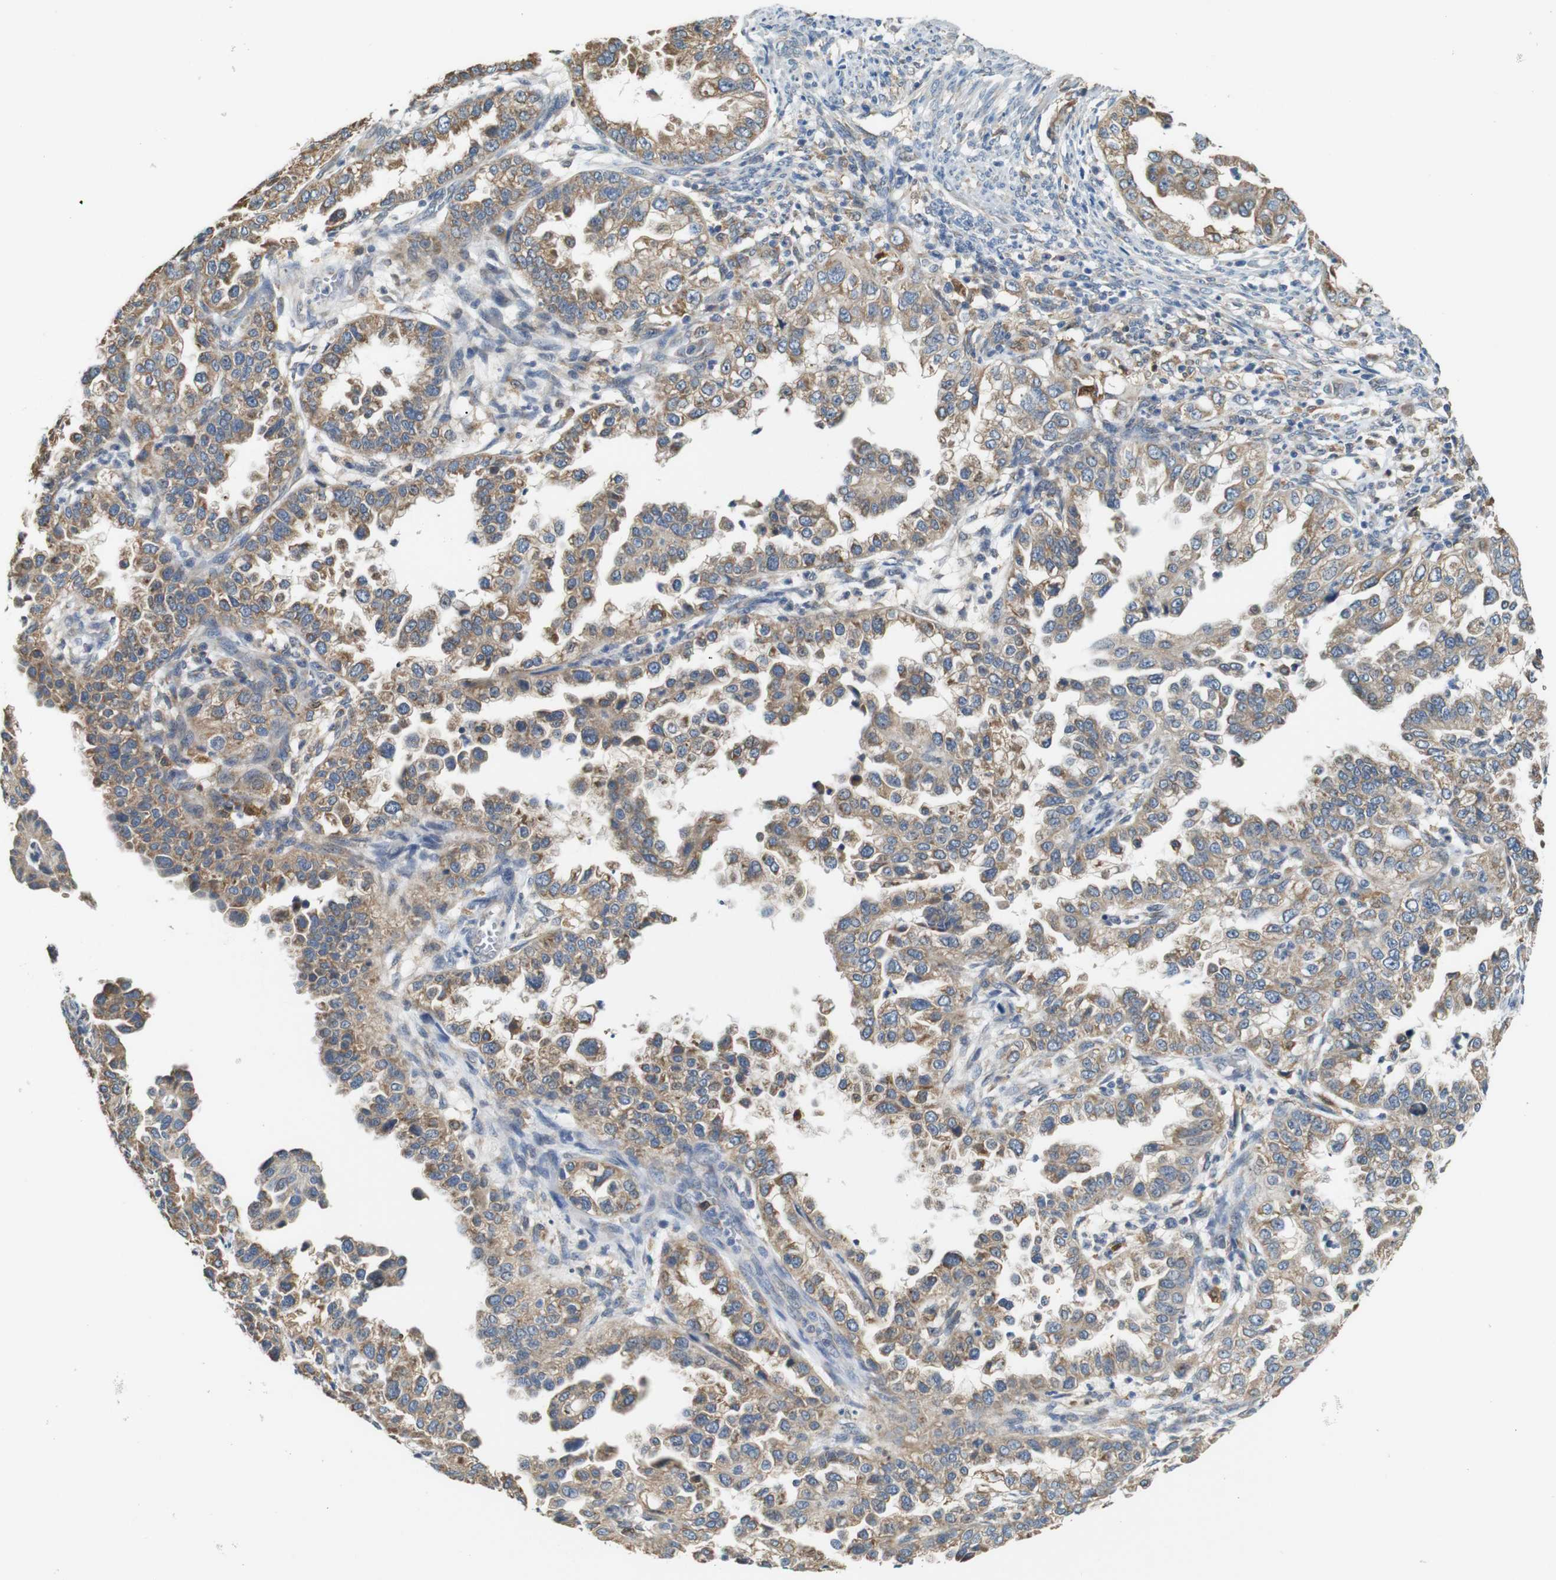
{"staining": {"intensity": "moderate", "quantity": ">75%", "location": "cytoplasmic/membranous"}, "tissue": "endometrial cancer", "cell_type": "Tumor cells", "image_type": "cancer", "snomed": [{"axis": "morphology", "description": "Adenocarcinoma, NOS"}, {"axis": "topography", "description": "Endometrium"}], "caption": "Immunohistochemistry (IHC) image of neoplastic tissue: human endometrial cancer (adenocarcinoma) stained using immunohistochemistry (IHC) shows medium levels of moderate protein expression localized specifically in the cytoplasmic/membranous of tumor cells, appearing as a cytoplasmic/membranous brown color.", "gene": "NEBL", "patient": {"sex": "female", "age": 85}}